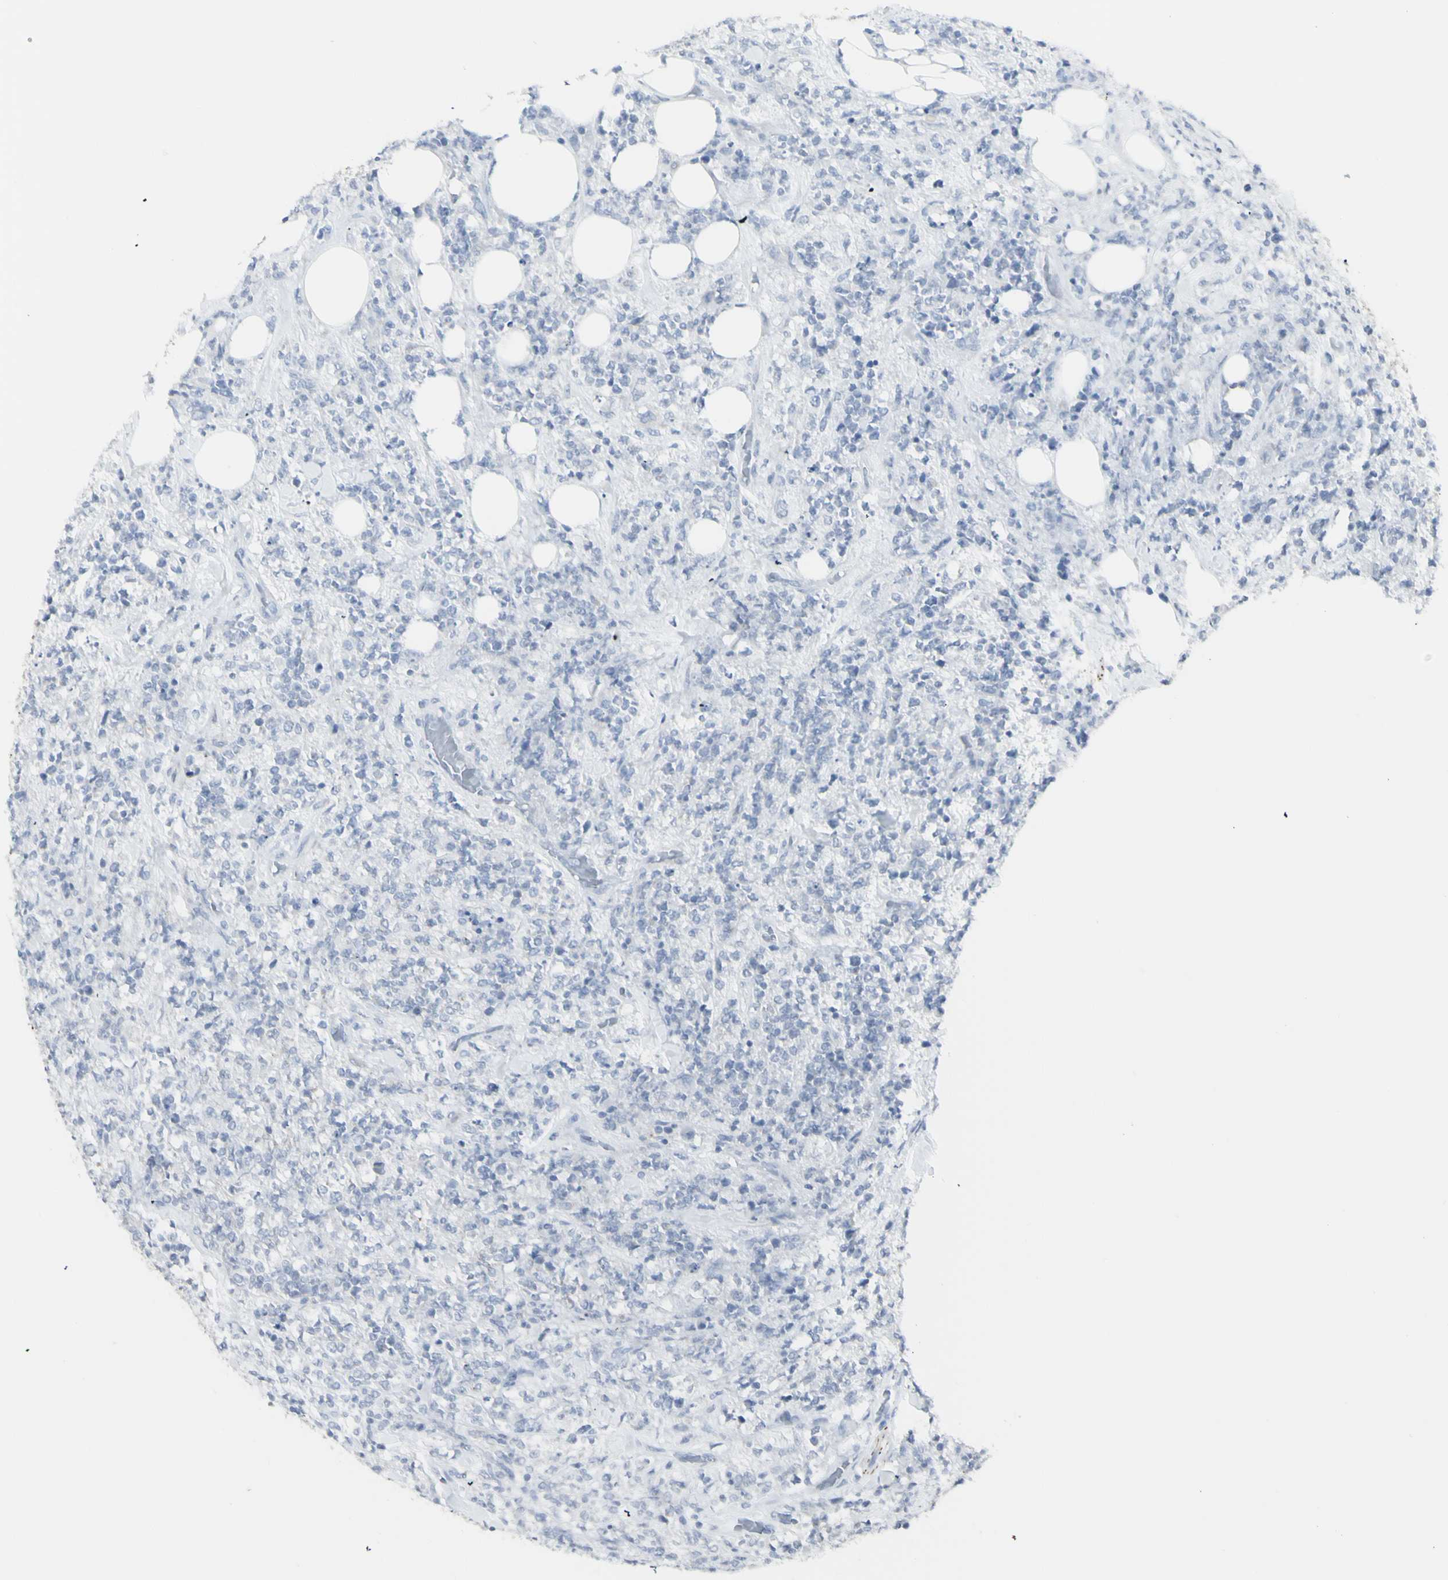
{"staining": {"intensity": "negative", "quantity": "none", "location": "none"}, "tissue": "lymphoma", "cell_type": "Tumor cells", "image_type": "cancer", "snomed": [{"axis": "morphology", "description": "Malignant lymphoma, non-Hodgkin's type, High grade"}, {"axis": "topography", "description": "Soft tissue"}], "caption": "Tumor cells are negative for brown protein staining in malignant lymphoma, non-Hodgkin's type (high-grade).", "gene": "ENSG00000198211", "patient": {"sex": "male", "age": 18}}